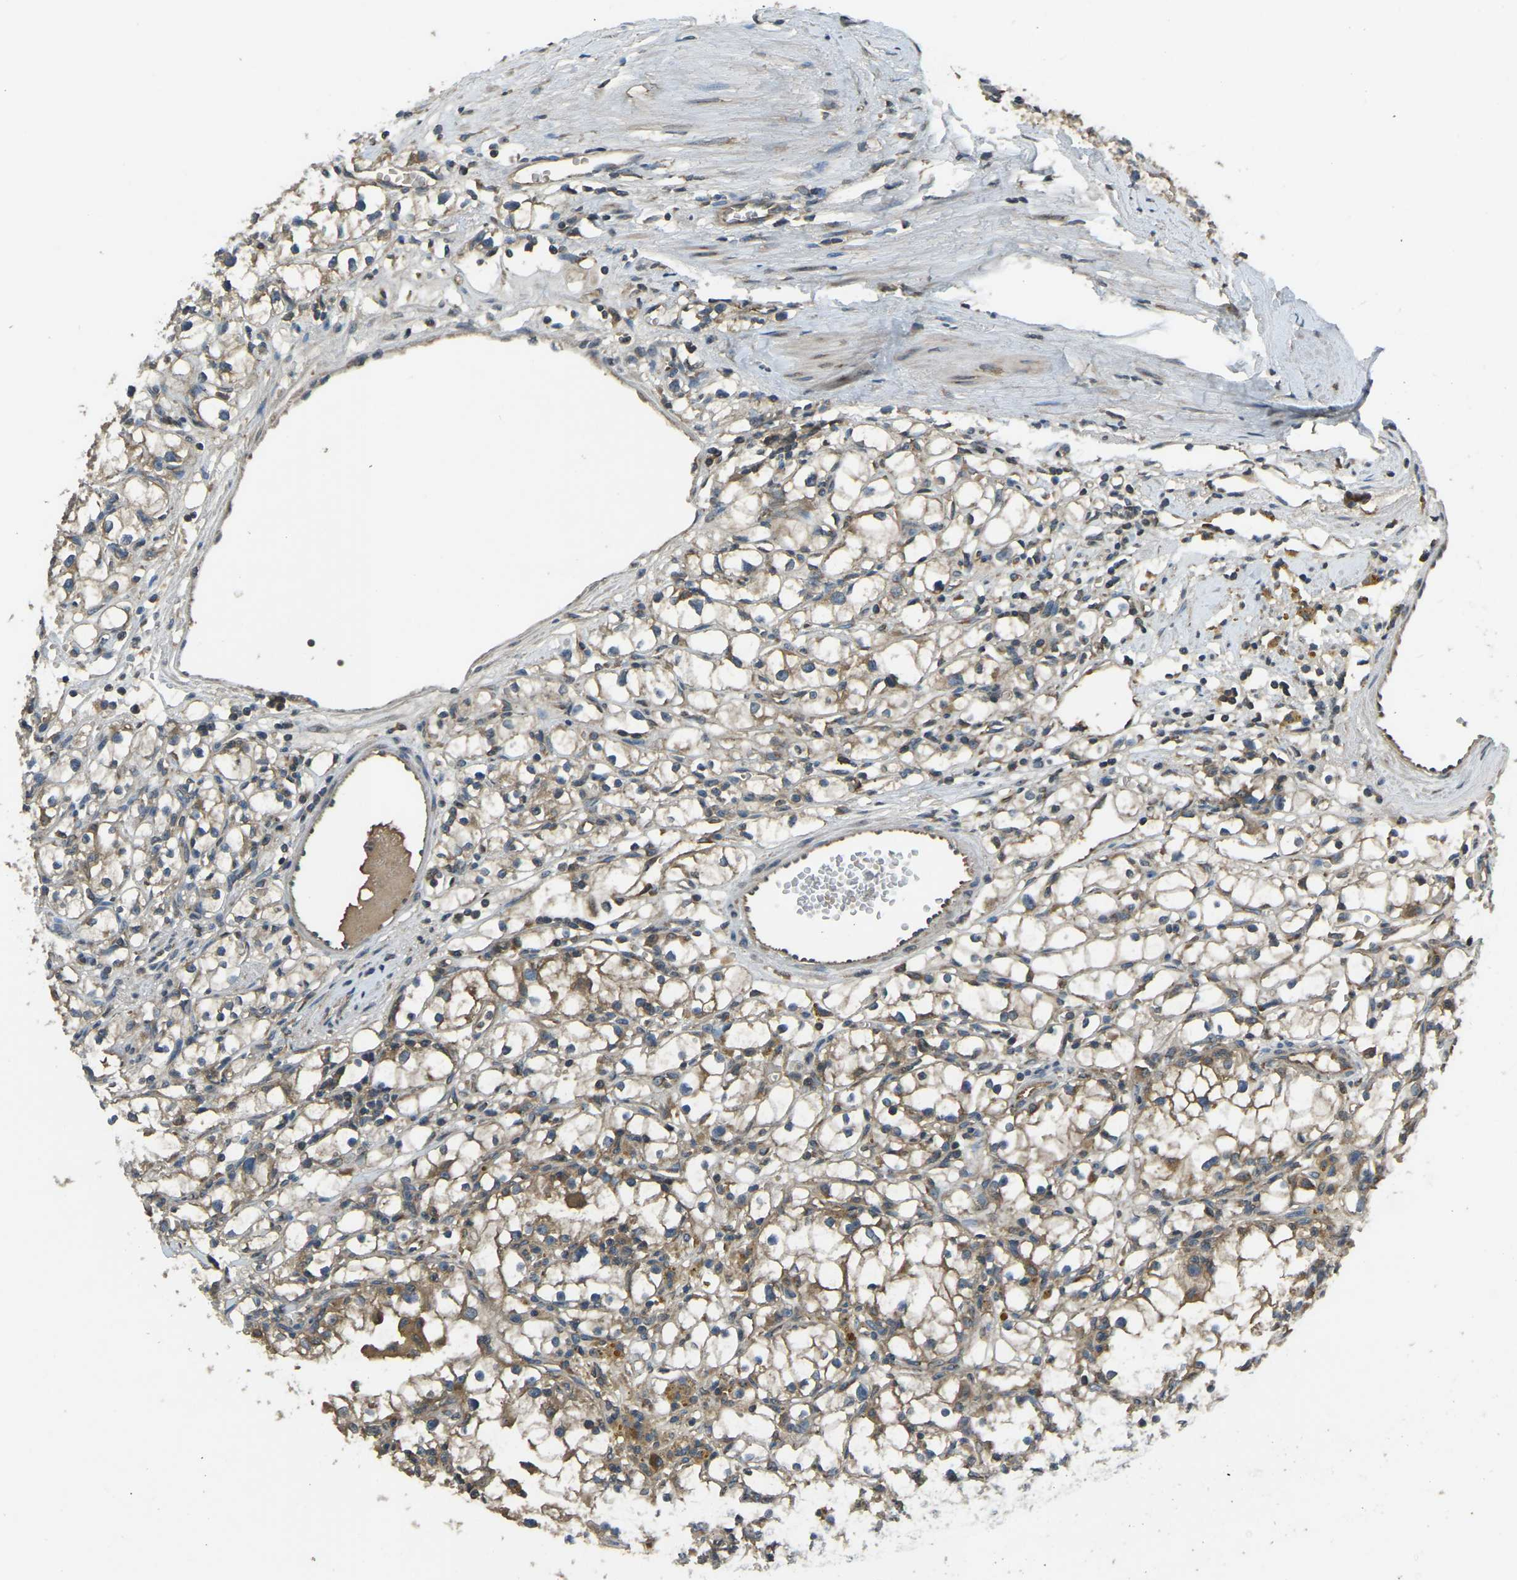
{"staining": {"intensity": "moderate", "quantity": ">75%", "location": "cytoplasmic/membranous"}, "tissue": "renal cancer", "cell_type": "Tumor cells", "image_type": "cancer", "snomed": [{"axis": "morphology", "description": "Adenocarcinoma, NOS"}, {"axis": "topography", "description": "Kidney"}], "caption": "A brown stain labels moderate cytoplasmic/membranous expression of a protein in human renal cancer tumor cells.", "gene": "AIMP1", "patient": {"sex": "male", "age": 56}}